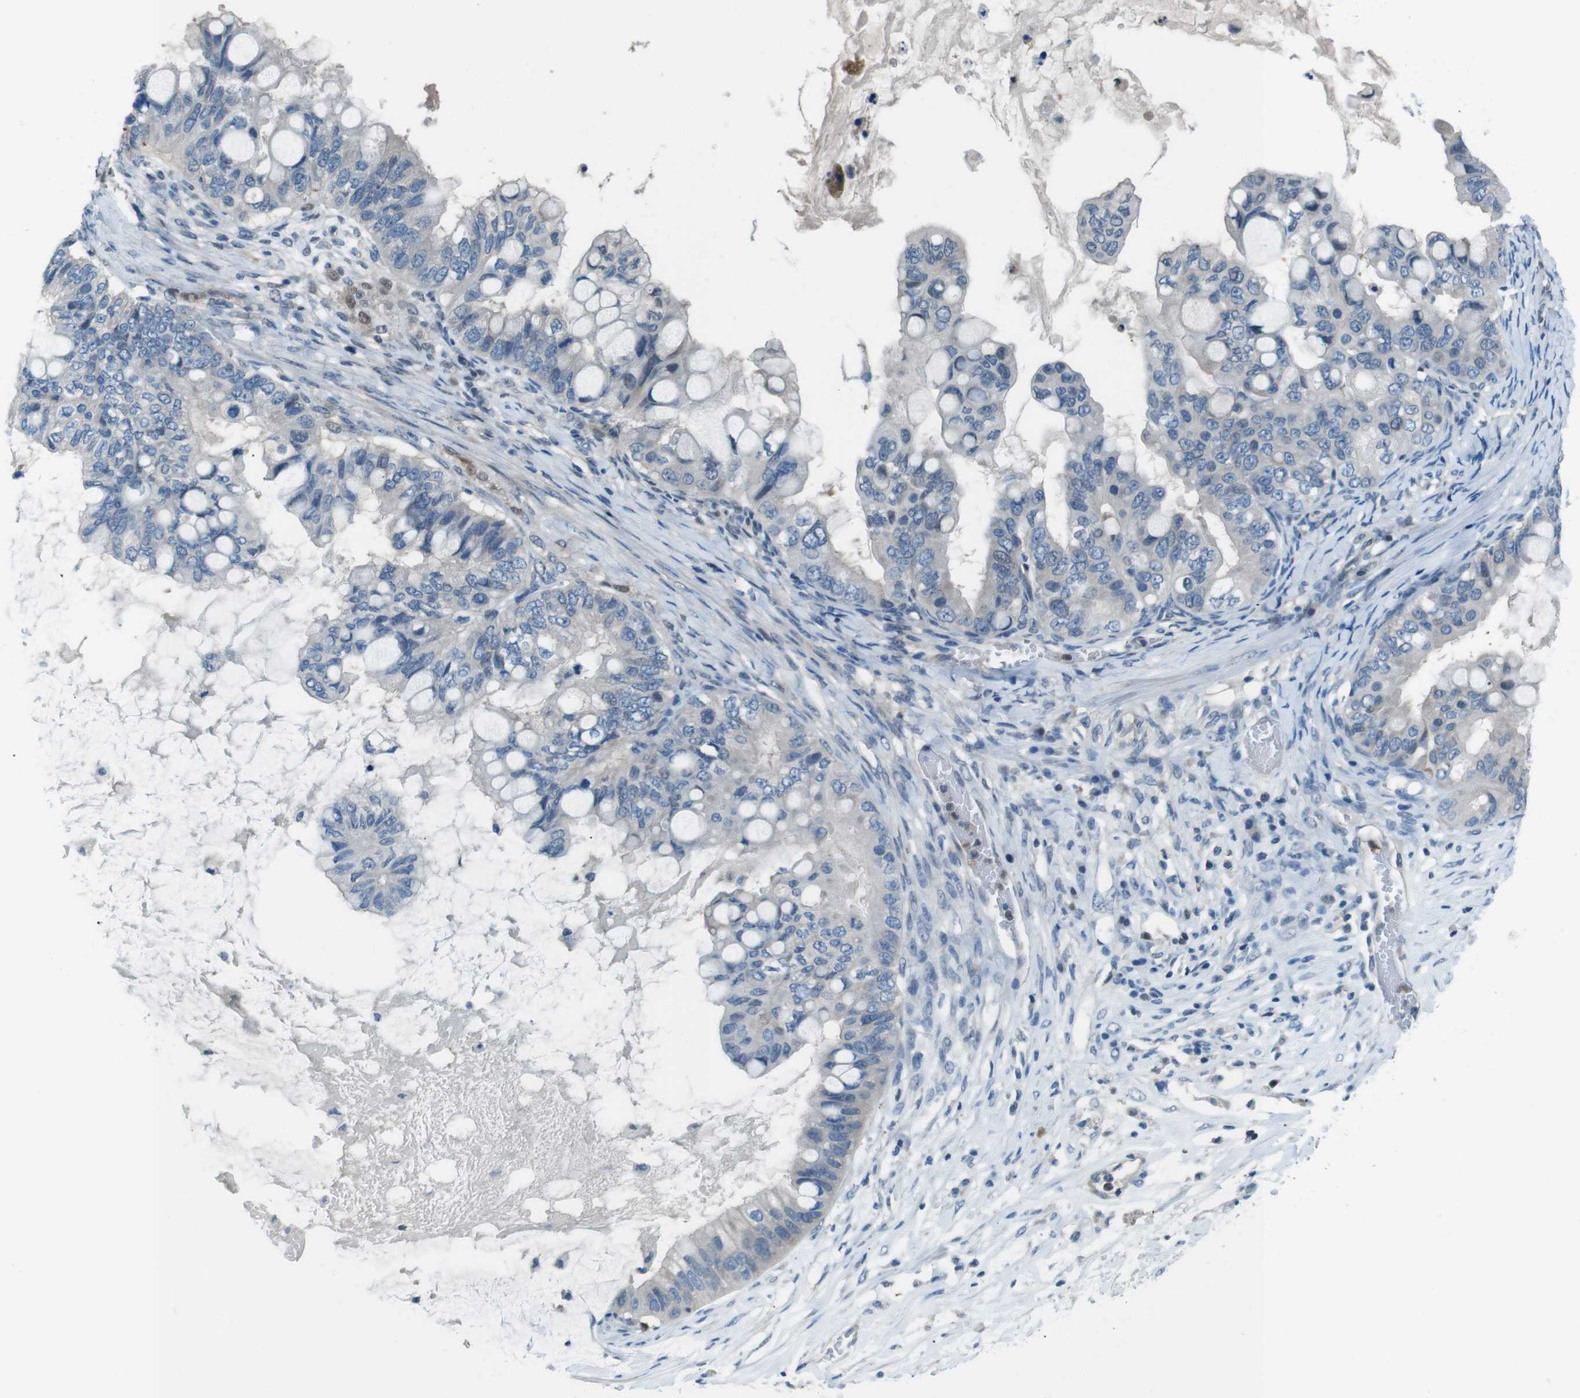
{"staining": {"intensity": "negative", "quantity": "none", "location": "none"}, "tissue": "ovarian cancer", "cell_type": "Tumor cells", "image_type": "cancer", "snomed": [{"axis": "morphology", "description": "Cystadenocarcinoma, mucinous, NOS"}, {"axis": "topography", "description": "Ovary"}], "caption": "The photomicrograph demonstrates no significant positivity in tumor cells of ovarian cancer.", "gene": "NANOS2", "patient": {"sex": "female", "age": 80}}